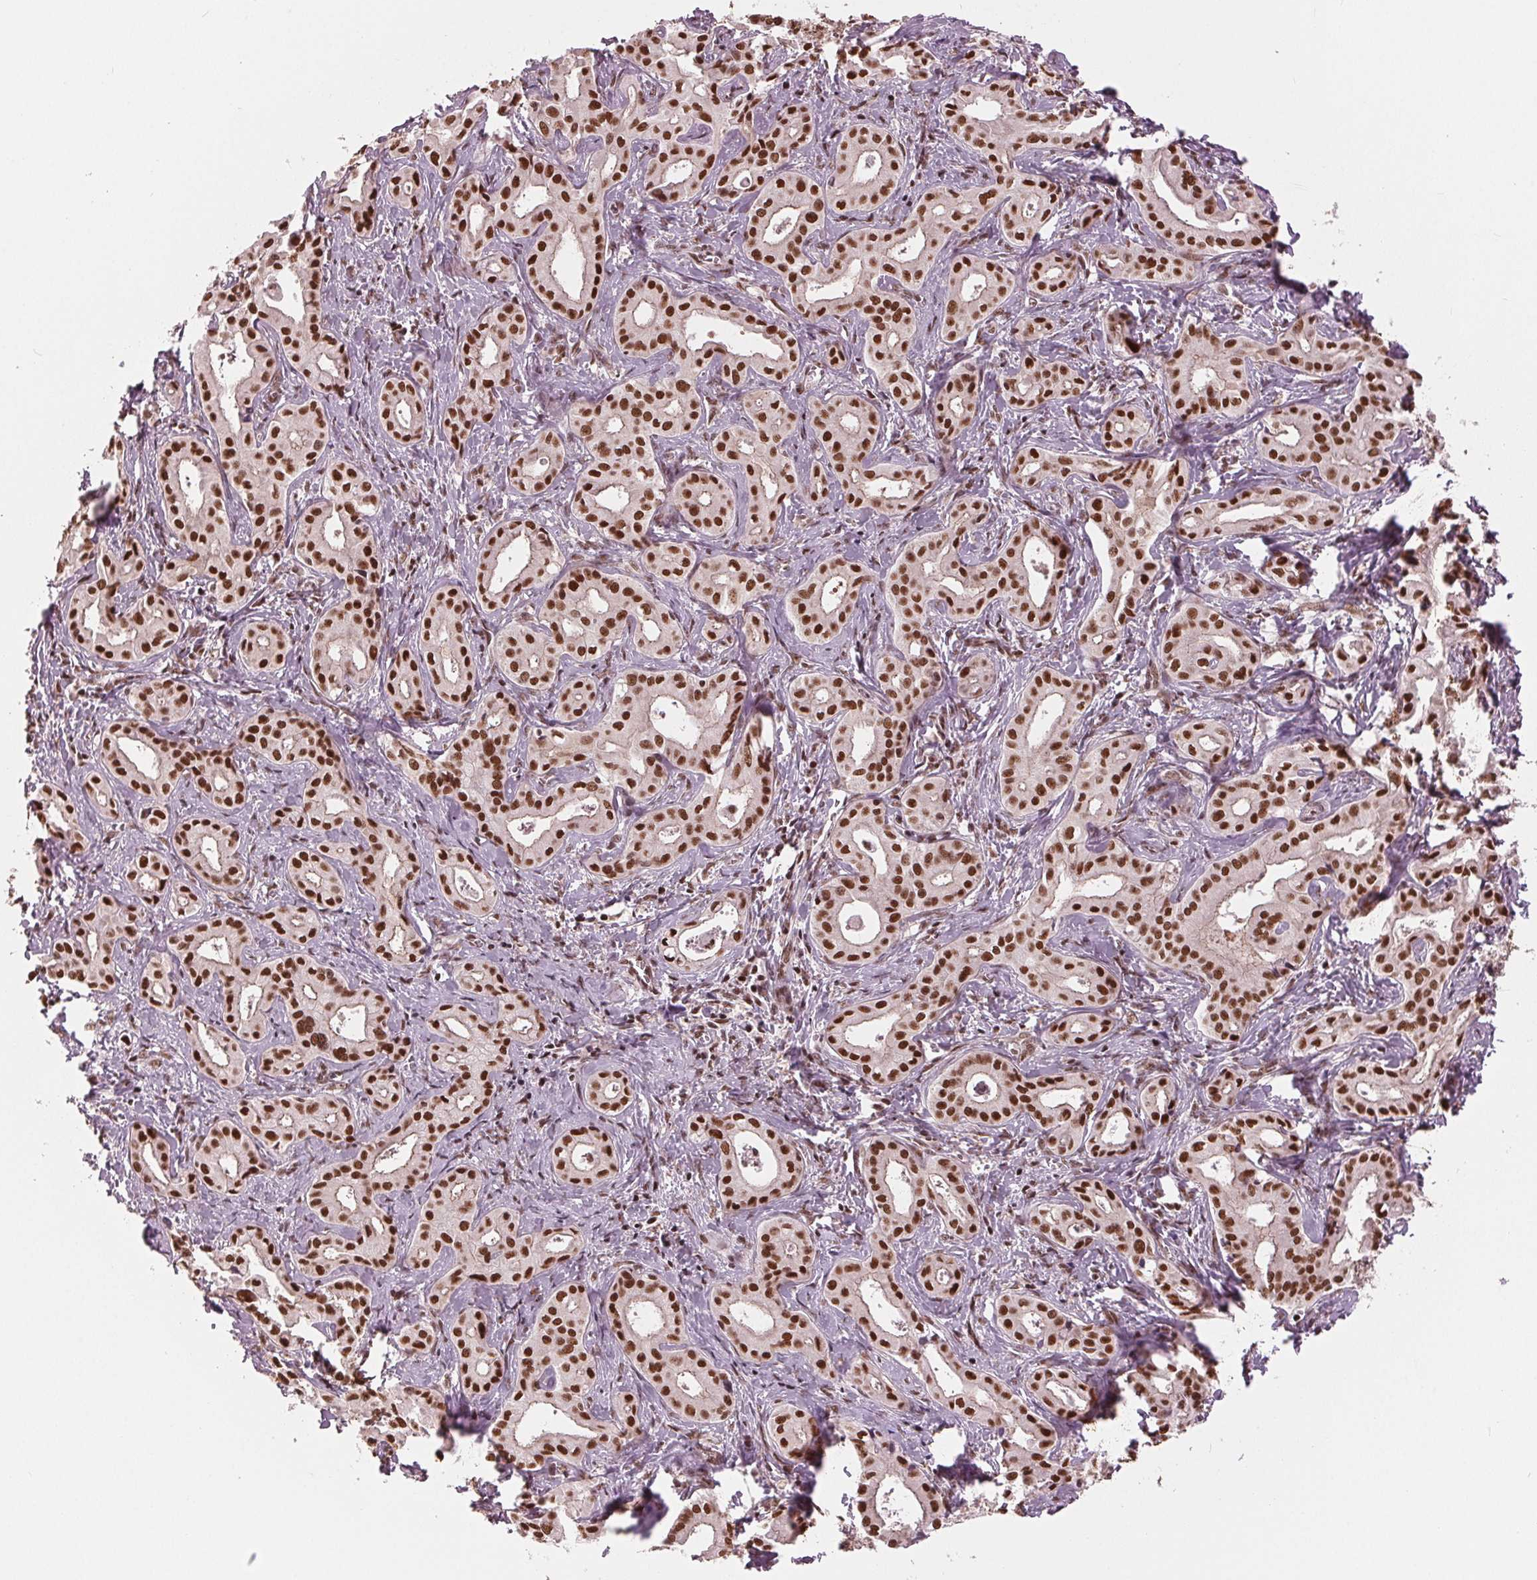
{"staining": {"intensity": "strong", "quantity": ">75%", "location": "nuclear"}, "tissue": "liver cancer", "cell_type": "Tumor cells", "image_type": "cancer", "snomed": [{"axis": "morphology", "description": "Cholangiocarcinoma"}, {"axis": "topography", "description": "Liver"}], "caption": "High-magnification brightfield microscopy of liver cancer (cholangiocarcinoma) stained with DAB (3,3'-diaminobenzidine) (brown) and counterstained with hematoxylin (blue). tumor cells exhibit strong nuclear expression is appreciated in about>75% of cells.", "gene": "LSM2", "patient": {"sex": "female", "age": 65}}